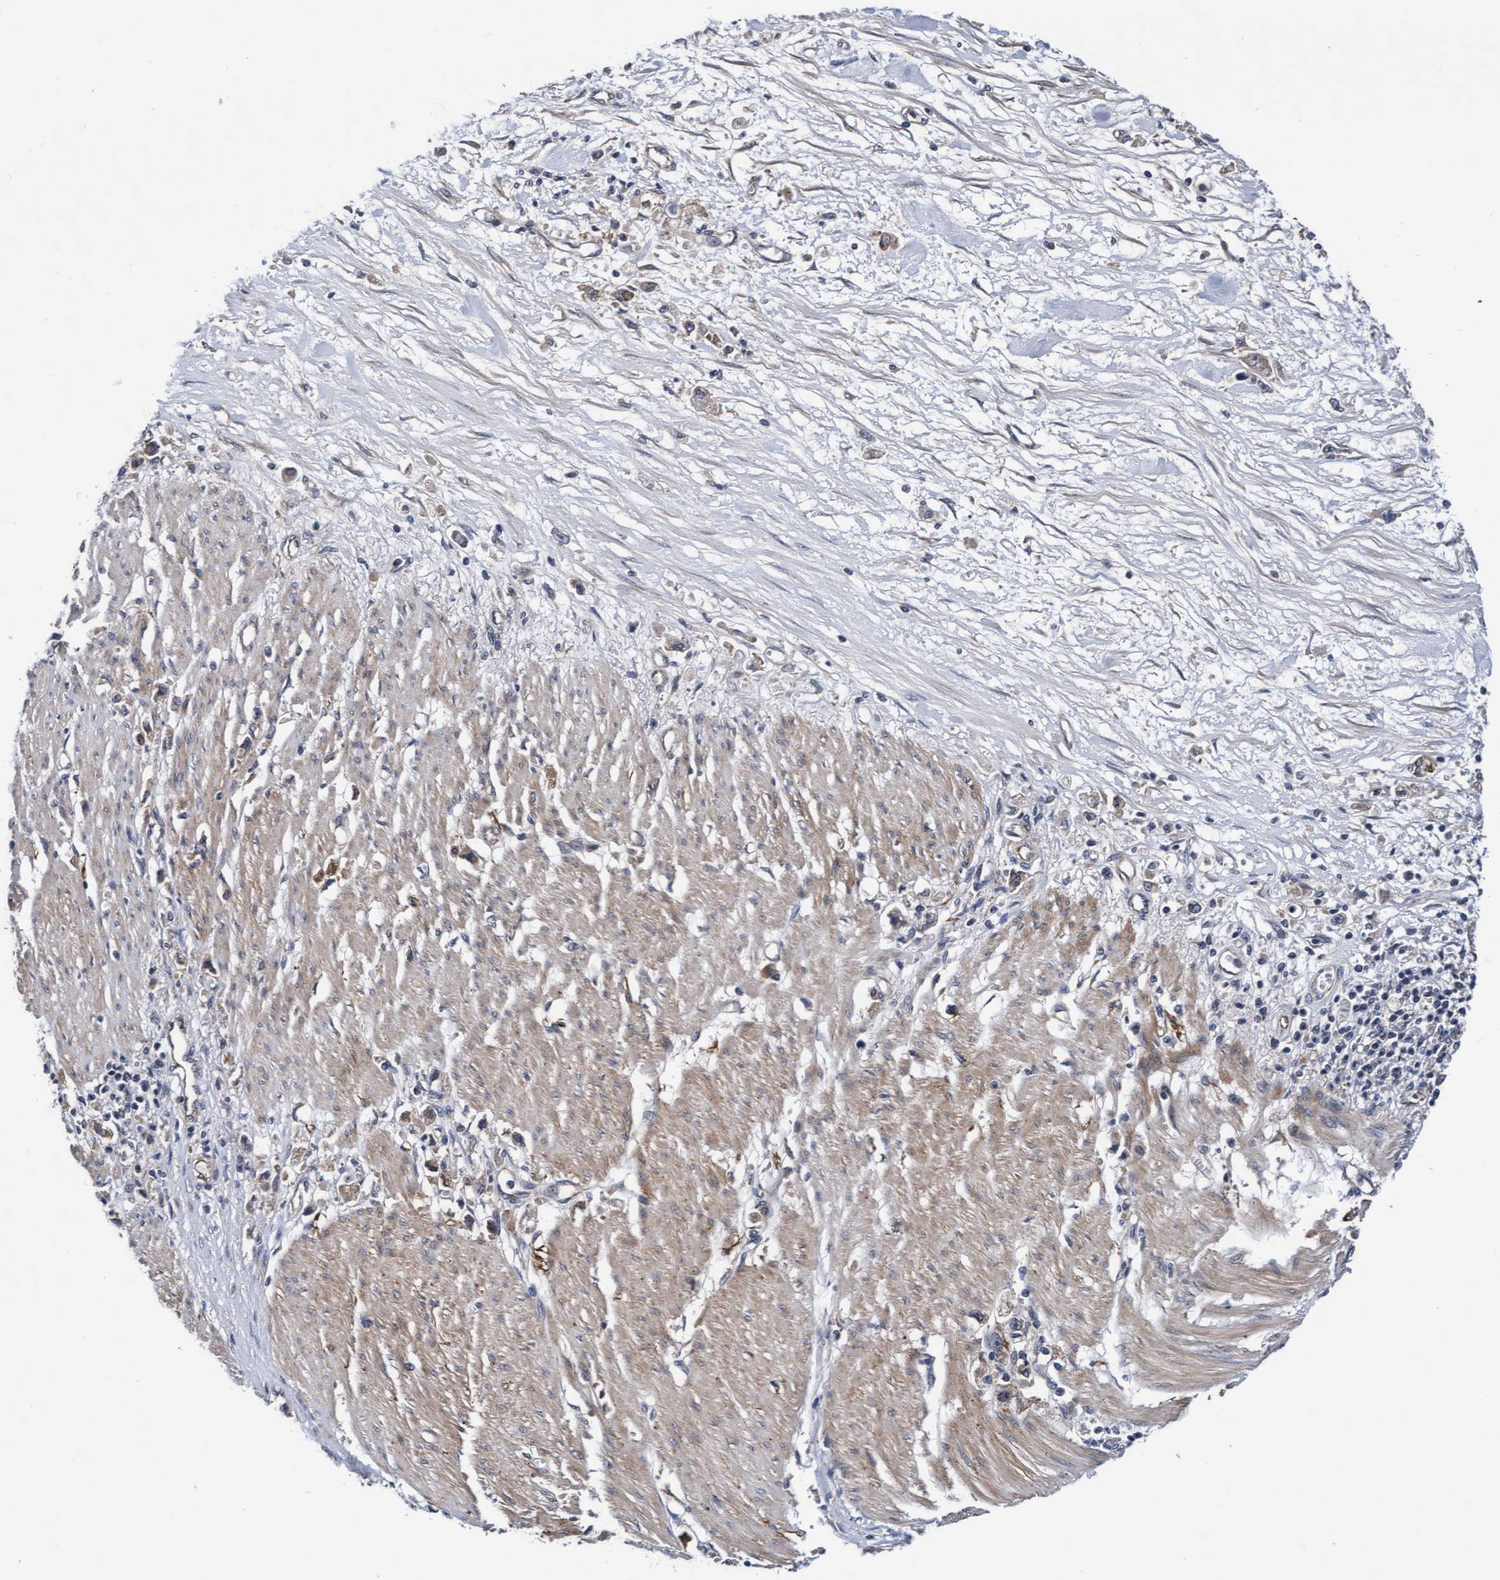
{"staining": {"intensity": "weak", "quantity": "<25%", "location": "cytoplasmic/membranous"}, "tissue": "stomach cancer", "cell_type": "Tumor cells", "image_type": "cancer", "snomed": [{"axis": "morphology", "description": "Adenocarcinoma, NOS"}, {"axis": "topography", "description": "Stomach"}], "caption": "Stomach cancer (adenocarcinoma) was stained to show a protein in brown. There is no significant staining in tumor cells. (Immunohistochemistry, brightfield microscopy, high magnification).", "gene": "EFCAB13", "patient": {"sex": "female", "age": 59}}